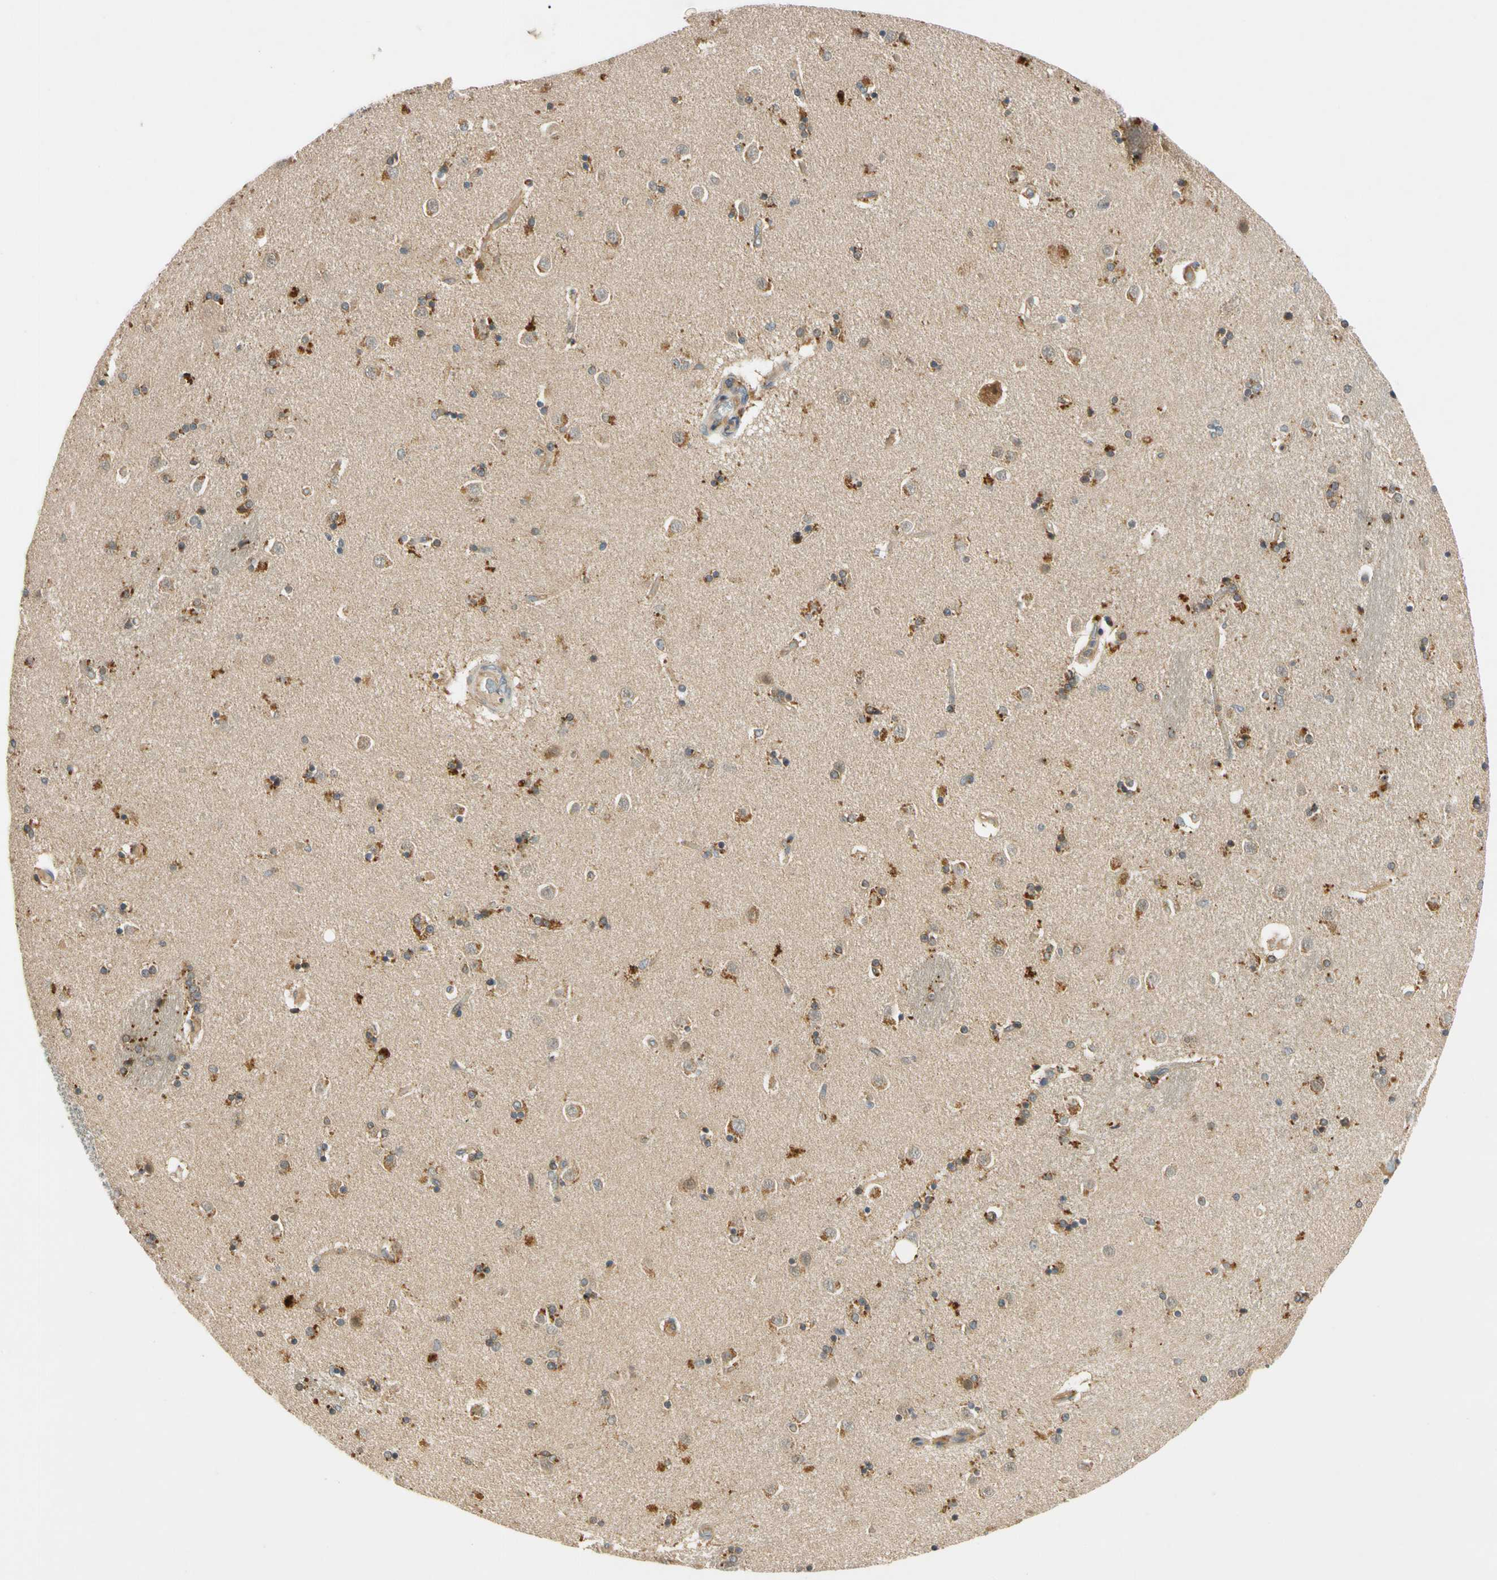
{"staining": {"intensity": "moderate", "quantity": ">75%", "location": "cytoplasmic/membranous"}, "tissue": "caudate", "cell_type": "Glial cells", "image_type": "normal", "snomed": [{"axis": "morphology", "description": "Normal tissue, NOS"}, {"axis": "topography", "description": "Lateral ventricle wall"}], "caption": "Caudate stained with DAB immunohistochemistry shows medium levels of moderate cytoplasmic/membranous positivity in about >75% of glial cells. The protein is shown in brown color, while the nuclei are stained blue.", "gene": "GATD1", "patient": {"sex": "female", "age": 54}}